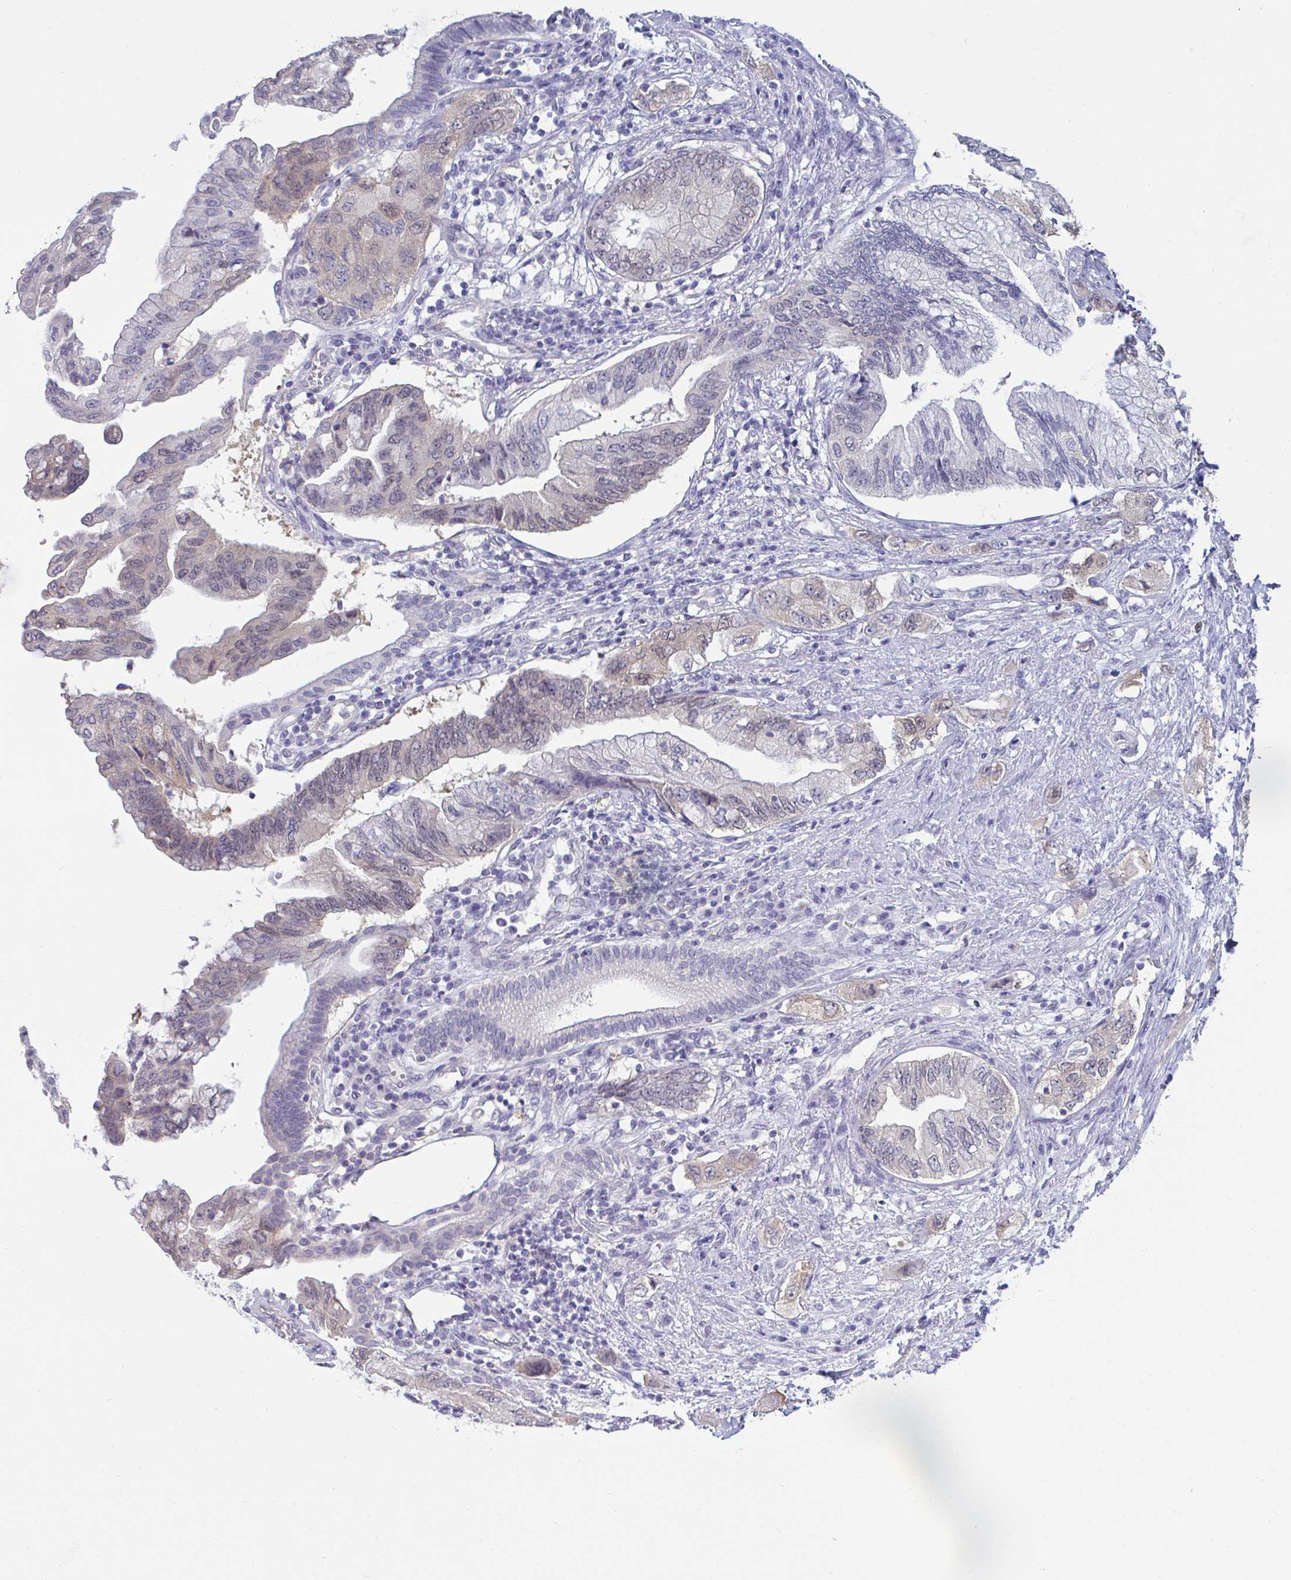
{"staining": {"intensity": "negative", "quantity": "none", "location": "none"}, "tissue": "pancreatic cancer", "cell_type": "Tumor cells", "image_type": "cancer", "snomed": [{"axis": "morphology", "description": "Adenocarcinoma, NOS"}, {"axis": "topography", "description": "Pancreas"}], "caption": "Immunohistochemical staining of adenocarcinoma (pancreatic) demonstrates no significant expression in tumor cells.", "gene": "CSE1L", "patient": {"sex": "female", "age": 73}}